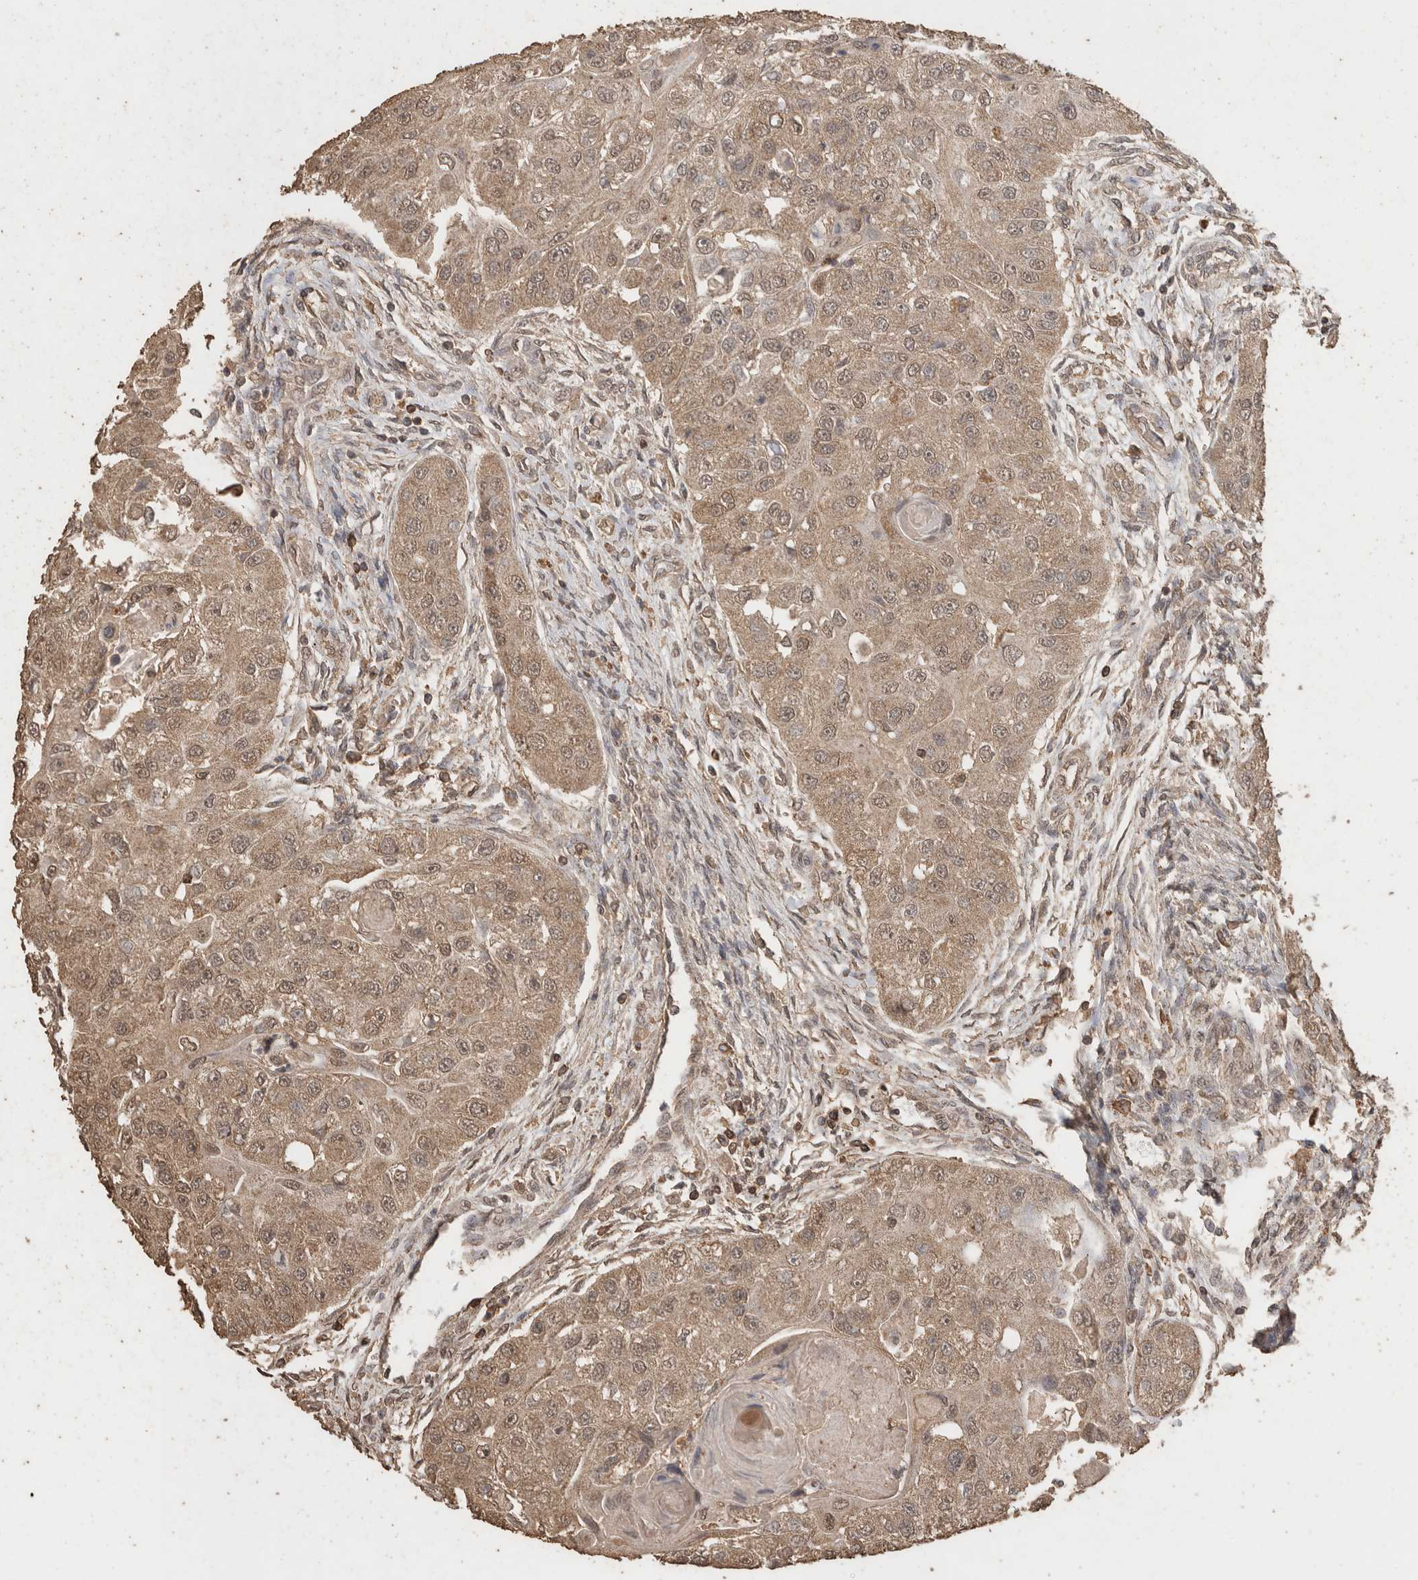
{"staining": {"intensity": "weak", "quantity": ">75%", "location": "cytoplasmic/membranous,nuclear"}, "tissue": "head and neck cancer", "cell_type": "Tumor cells", "image_type": "cancer", "snomed": [{"axis": "morphology", "description": "Normal tissue, NOS"}, {"axis": "morphology", "description": "Squamous cell carcinoma, NOS"}, {"axis": "topography", "description": "Skeletal muscle"}, {"axis": "topography", "description": "Head-Neck"}], "caption": "Tumor cells exhibit weak cytoplasmic/membranous and nuclear expression in about >75% of cells in head and neck cancer (squamous cell carcinoma). (Brightfield microscopy of DAB IHC at high magnification).", "gene": "CX3CL1", "patient": {"sex": "male", "age": 51}}